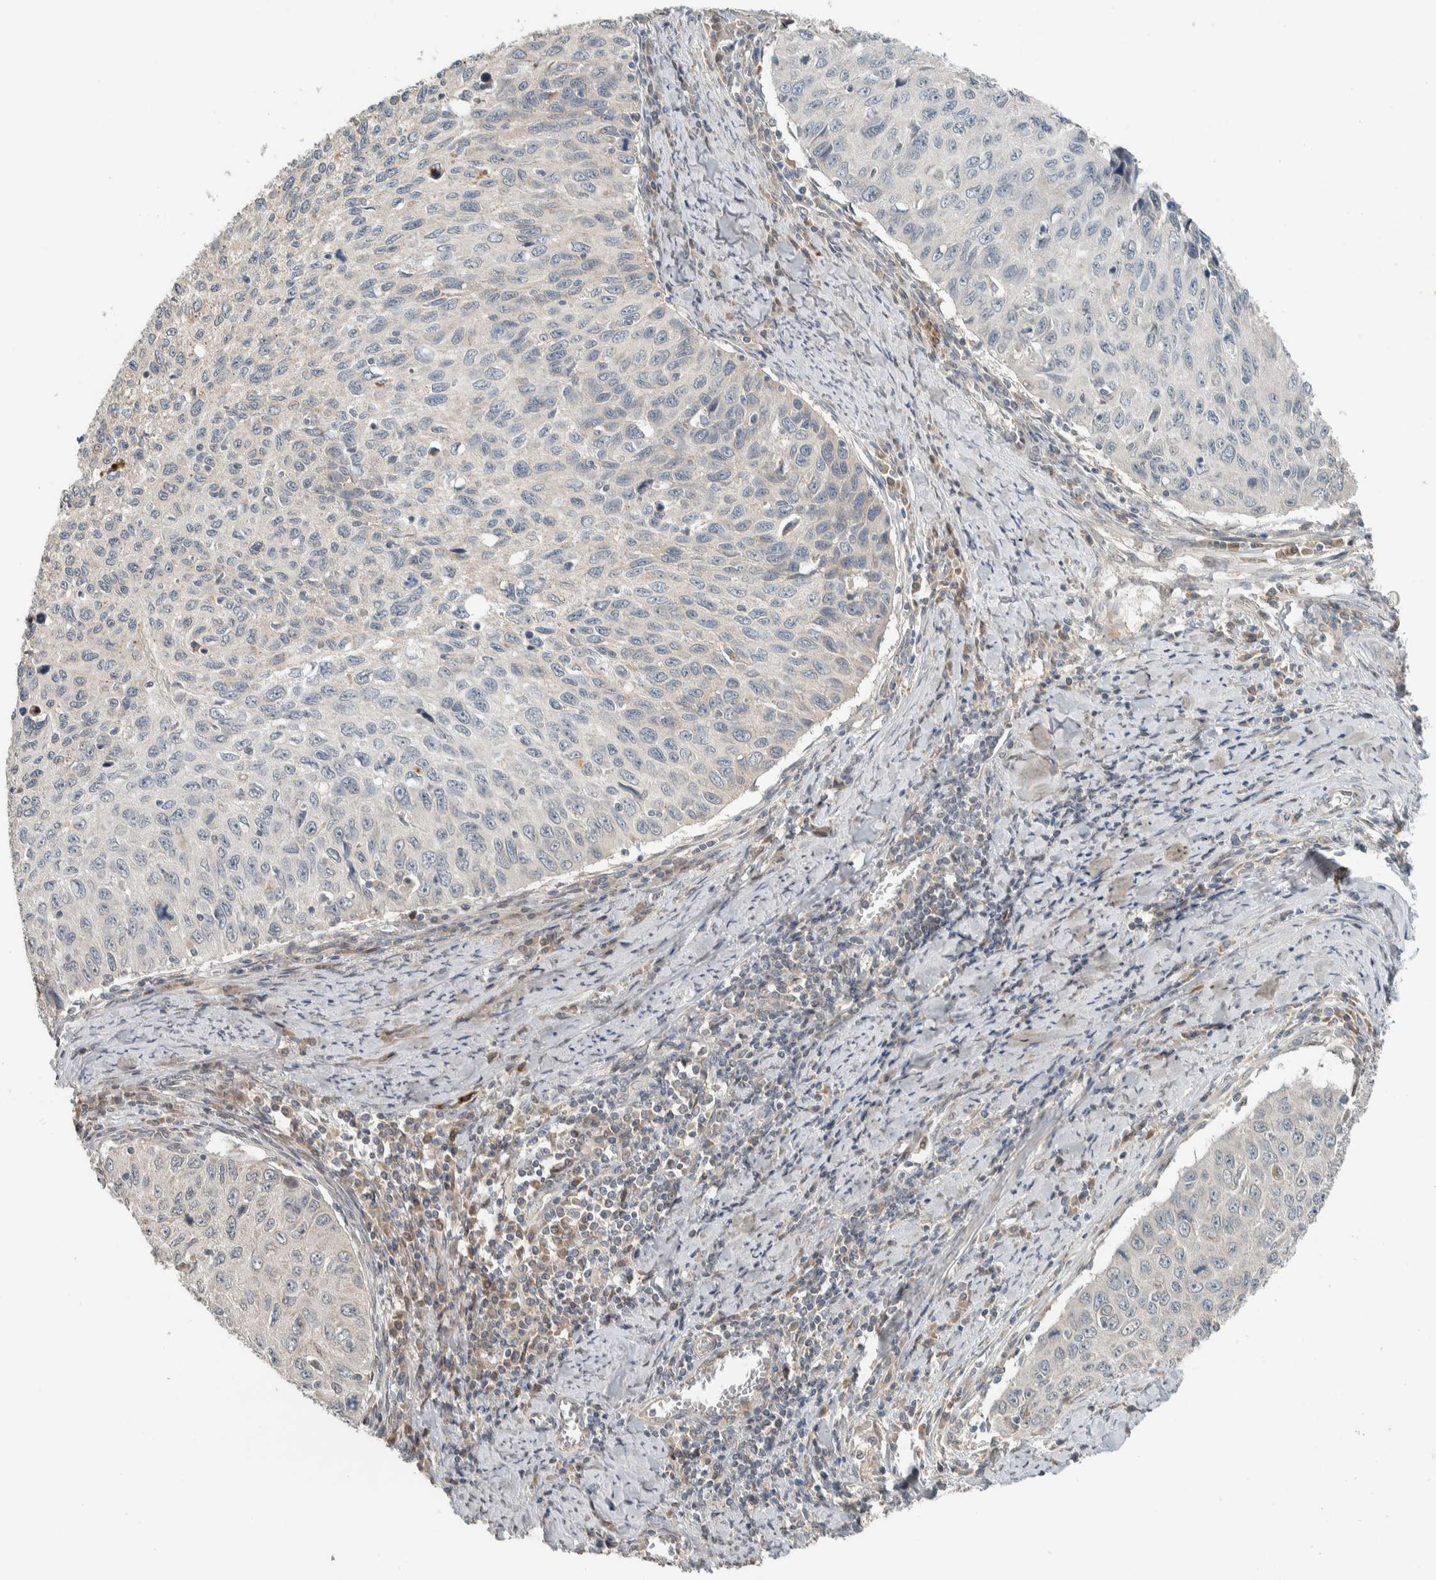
{"staining": {"intensity": "negative", "quantity": "none", "location": "none"}, "tissue": "cervical cancer", "cell_type": "Tumor cells", "image_type": "cancer", "snomed": [{"axis": "morphology", "description": "Squamous cell carcinoma, NOS"}, {"axis": "topography", "description": "Cervix"}], "caption": "Tumor cells show no significant positivity in squamous cell carcinoma (cervical).", "gene": "NBR1", "patient": {"sex": "female", "age": 53}}